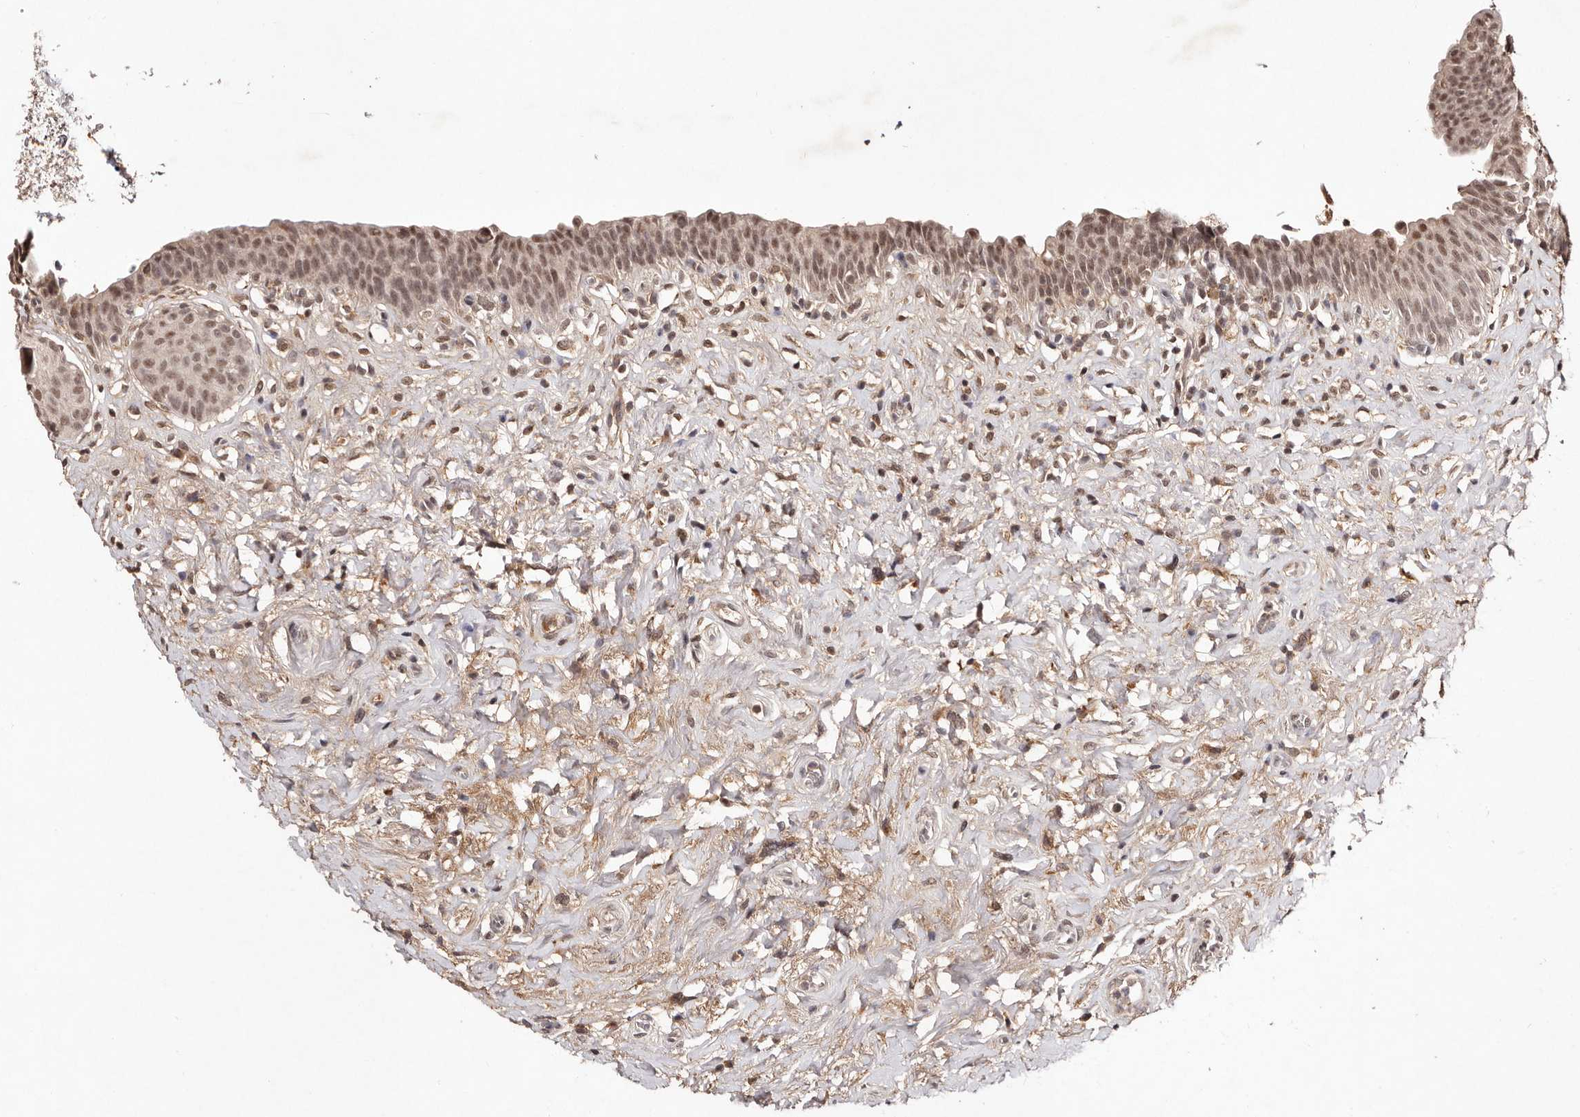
{"staining": {"intensity": "moderate", "quantity": ">75%", "location": "nuclear"}, "tissue": "urinary bladder", "cell_type": "Urothelial cells", "image_type": "normal", "snomed": [{"axis": "morphology", "description": "Normal tissue, NOS"}, {"axis": "topography", "description": "Urinary bladder"}], "caption": "Protein expression analysis of unremarkable urinary bladder displays moderate nuclear staining in about >75% of urothelial cells.", "gene": "BICRAL", "patient": {"sex": "male", "age": 83}}